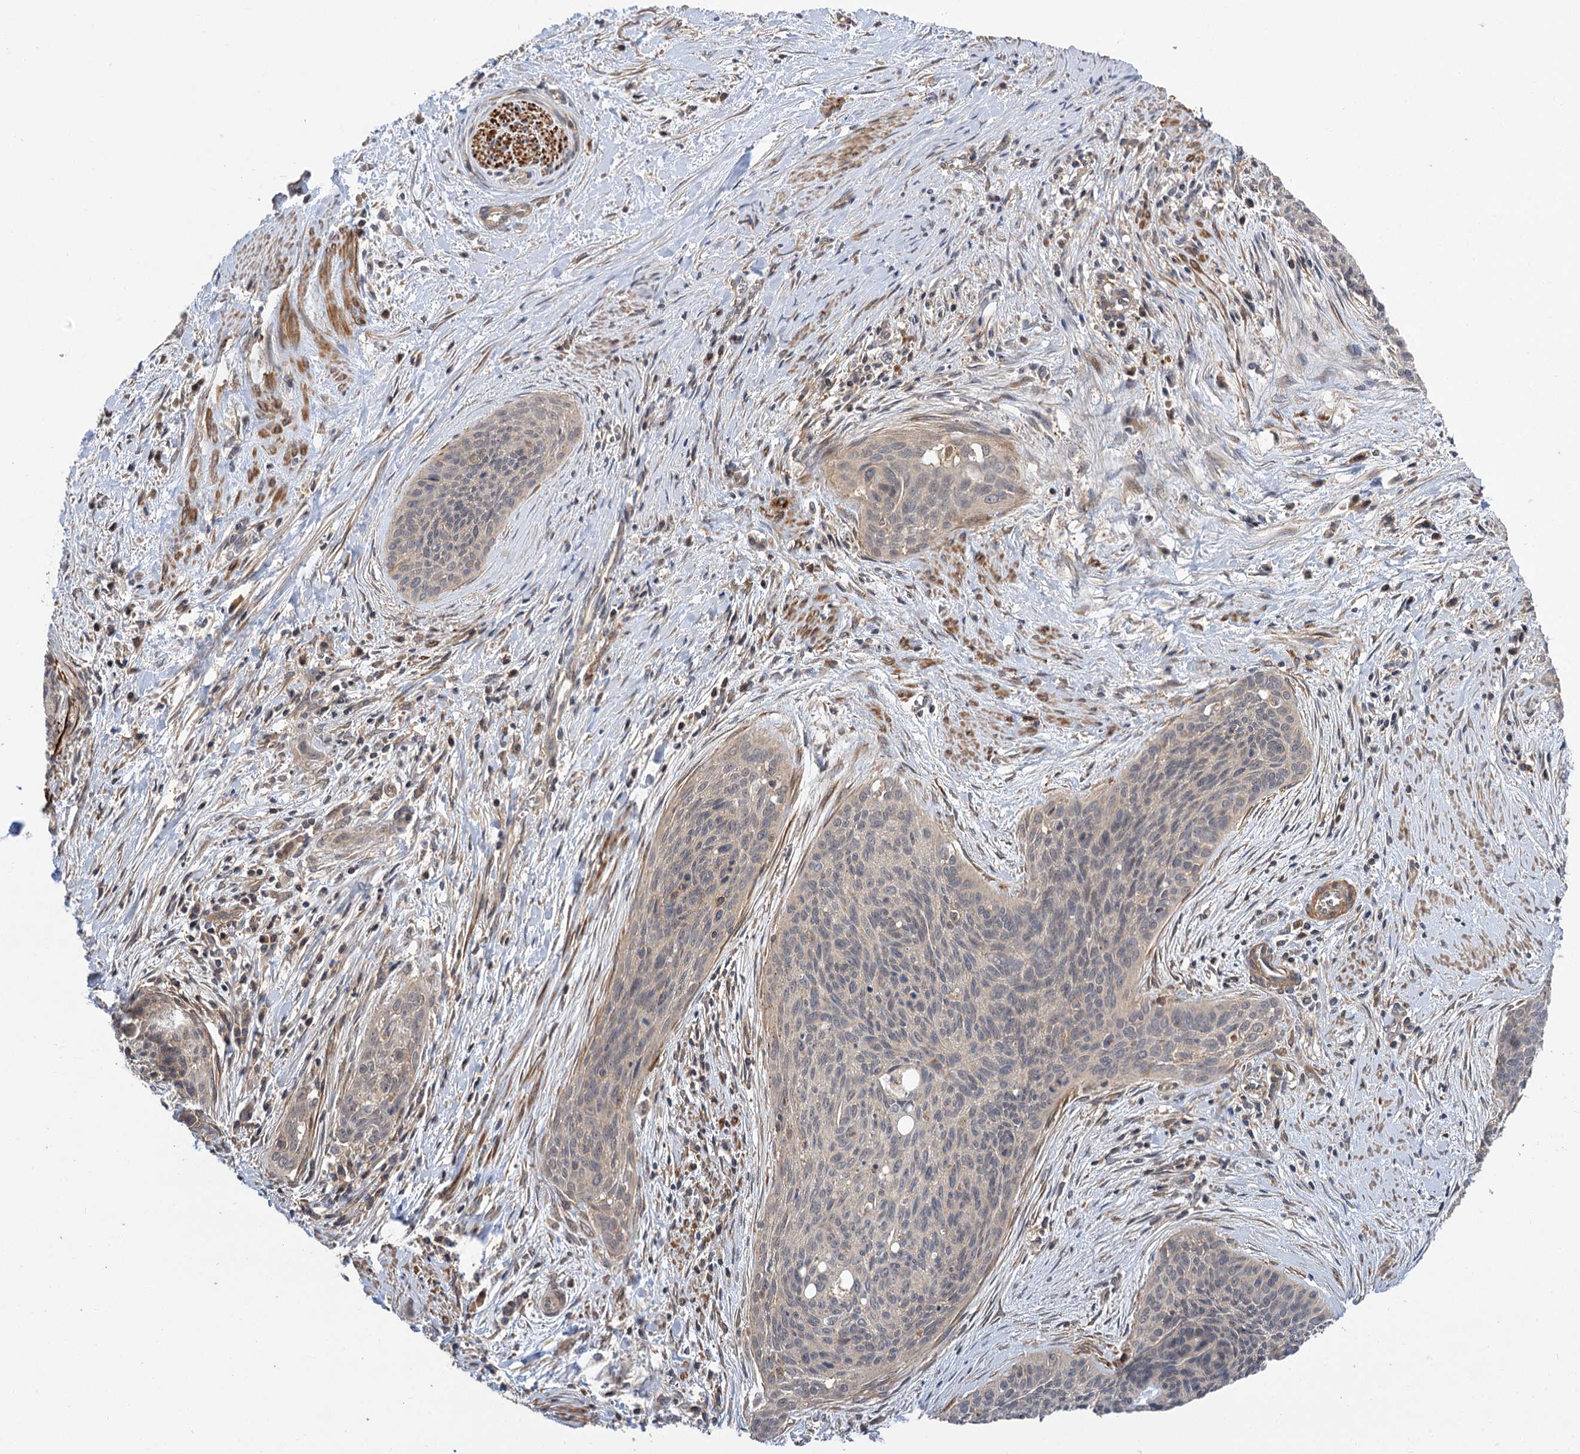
{"staining": {"intensity": "weak", "quantity": "<25%", "location": "cytoplasmic/membranous"}, "tissue": "cervical cancer", "cell_type": "Tumor cells", "image_type": "cancer", "snomed": [{"axis": "morphology", "description": "Squamous cell carcinoma, NOS"}, {"axis": "topography", "description": "Cervix"}], "caption": "Tumor cells show no significant protein expression in cervical squamous cell carcinoma.", "gene": "FBXW8", "patient": {"sex": "female", "age": 55}}